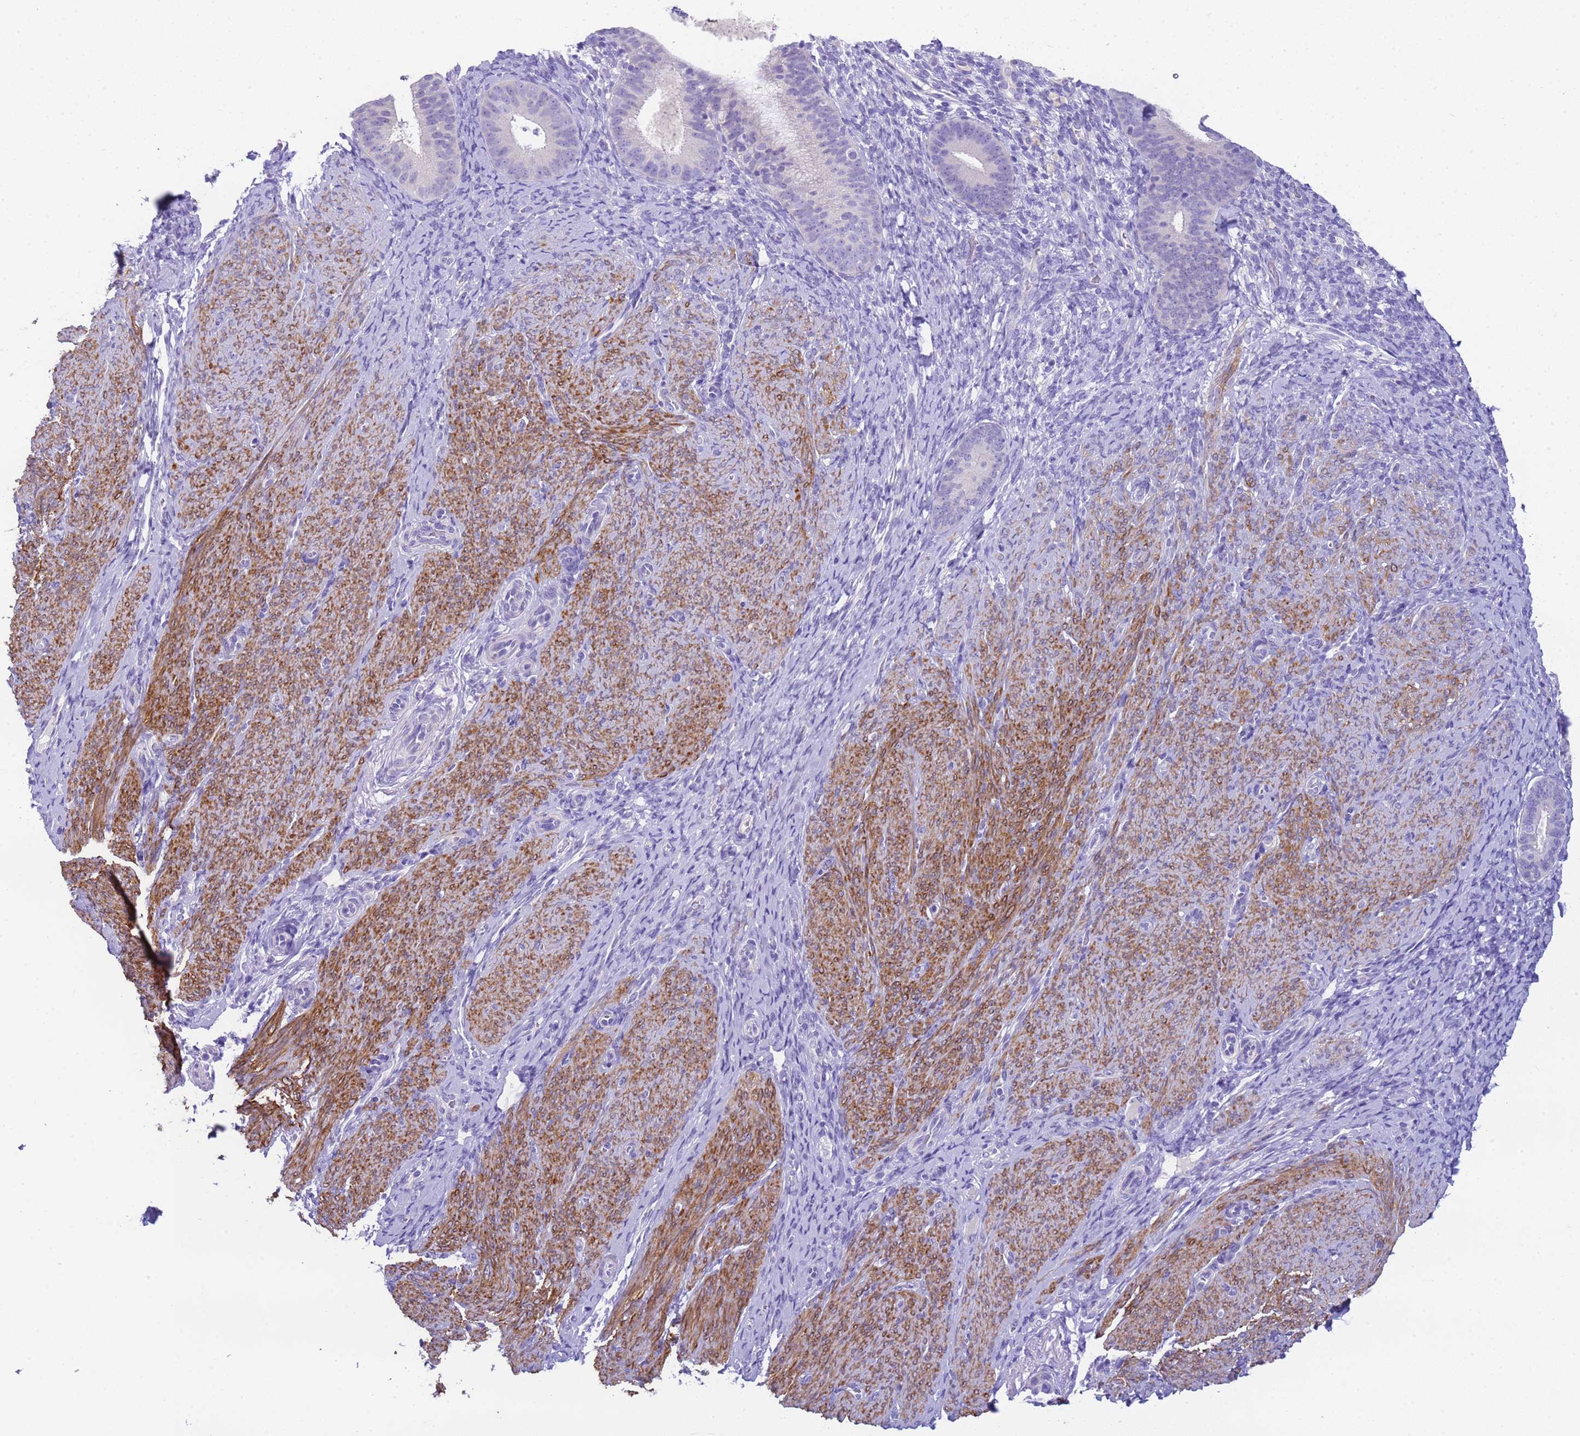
{"staining": {"intensity": "negative", "quantity": "none", "location": "none"}, "tissue": "endometrium", "cell_type": "Cells in endometrial stroma", "image_type": "normal", "snomed": [{"axis": "morphology", "description": "Normal tissue, NOS"}, {"axis": "topography", "description": "Endometrium"}], "caption": "Image shows no protein positivity in cells in endometrial stroma of normal endometrium. (DAB (3,3'-diaminobenzidine) immunohistochemistry (IHC), high magnification).", "gene": "USP38", "patient": {"sex": "female", "age": 65}}